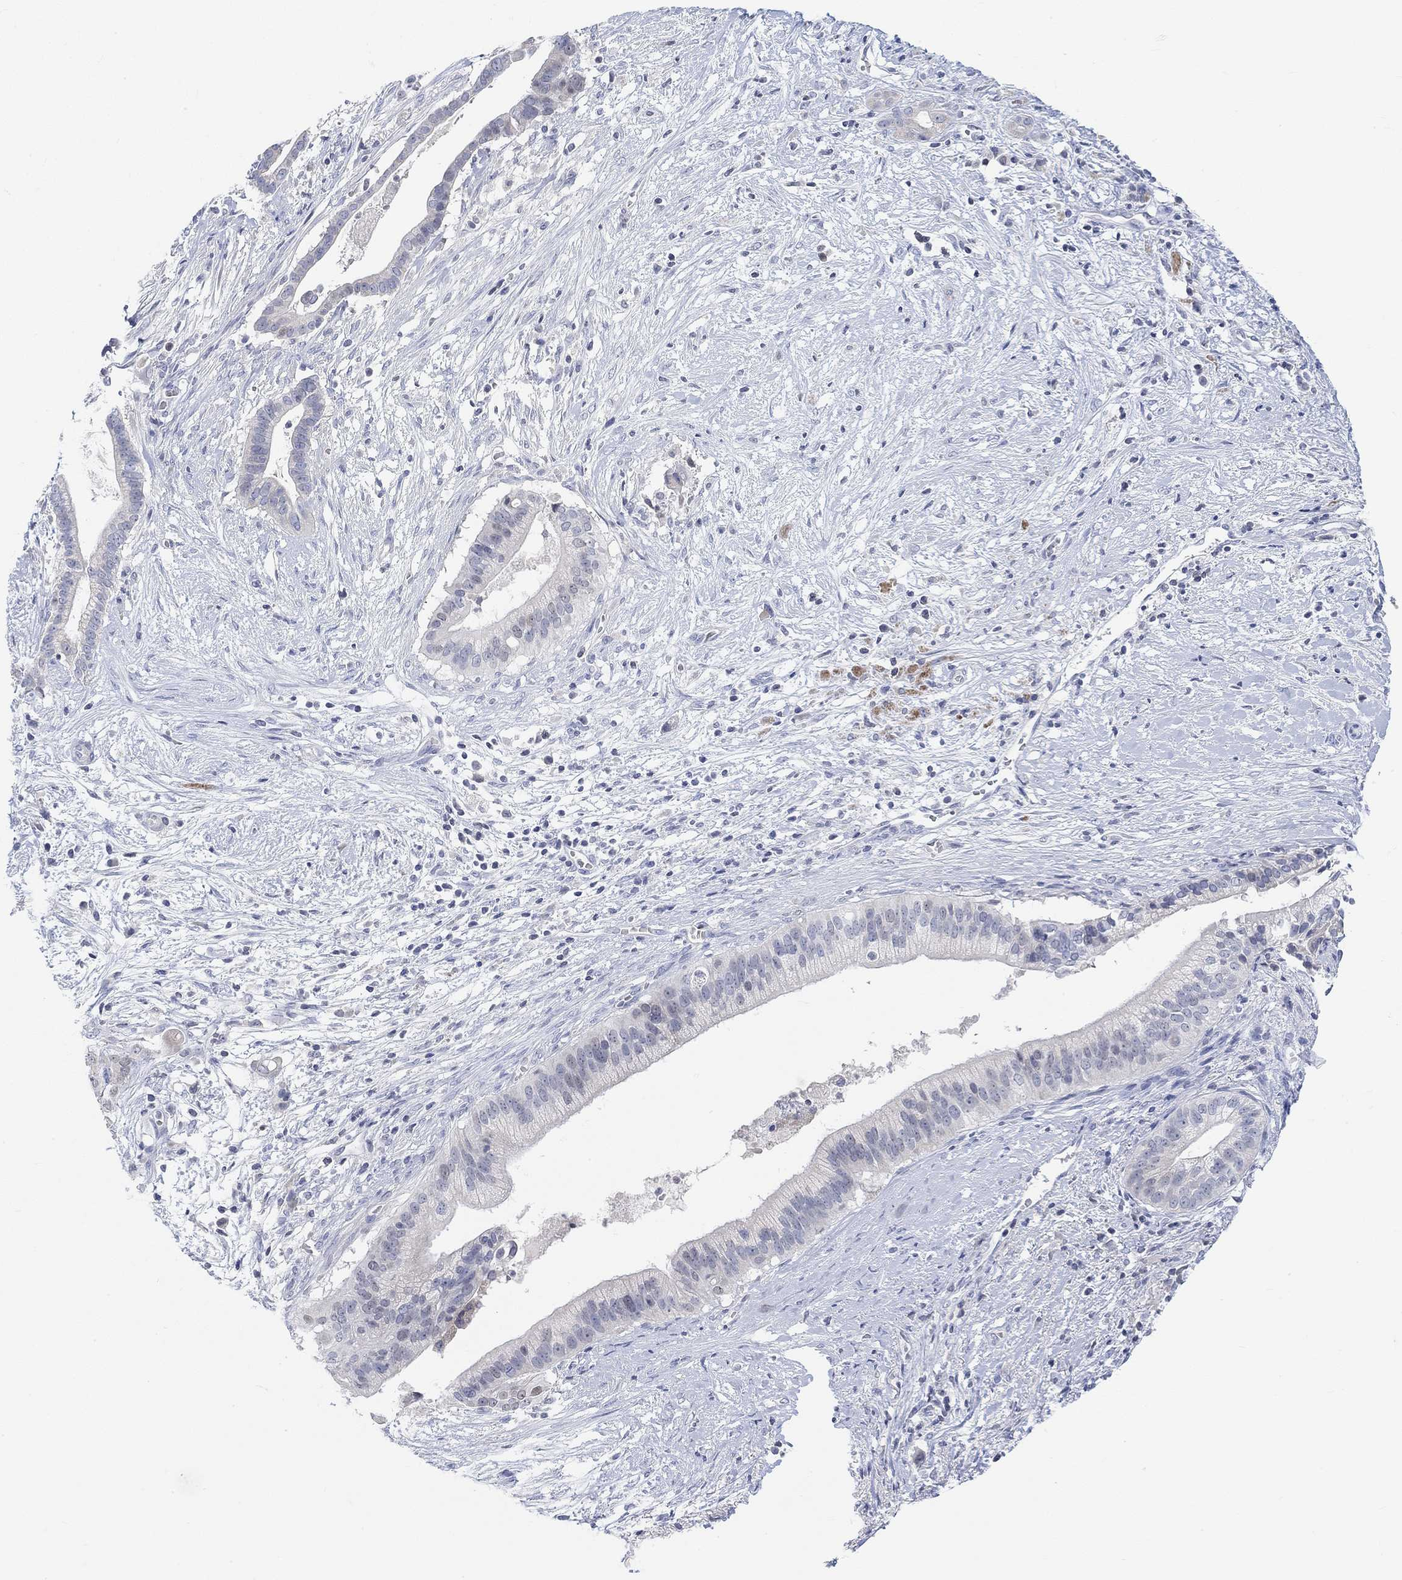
{"staining": {"intensity": "negative", "quantity": "none", "location": "none"}, "tissue": "pancreatic cancer", "cell_type": "Tumor cells", "image_type": "cancer", "snomed": [{"axis": "morphology", "description": "Adenocarcinoma, NOS"}, {"axis": "topography", "description": "Pancreas"}], "caption": "Immunohistochemistry of pancreatic cancer exhibits no staining in tumor cells.", "gene": "ATP6V1E2", "patient": {"sex": "male", "age": 61}}